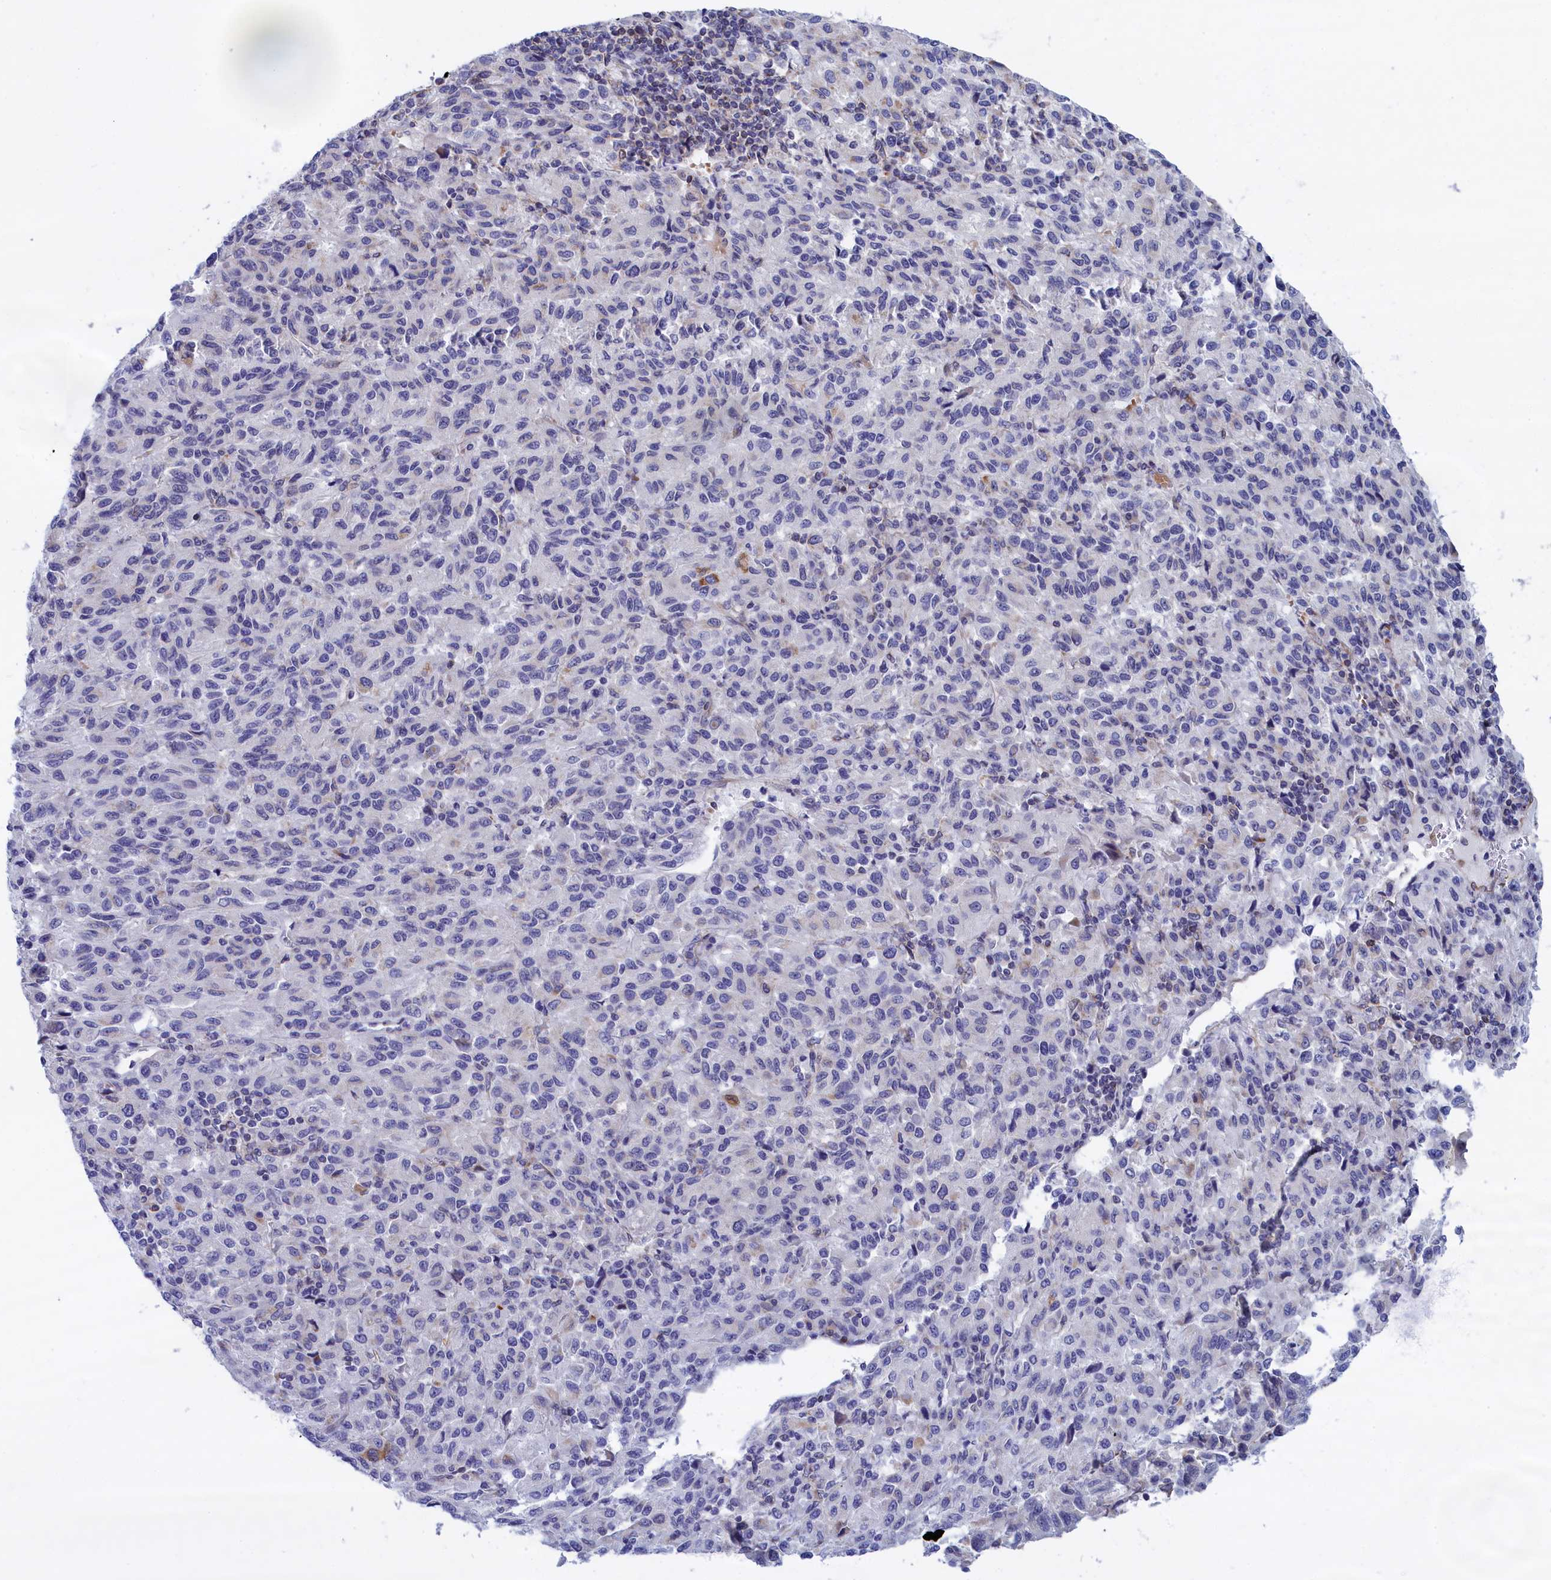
{"staining": {"intensity": "negative", "quantity": "none", "location": "none"}, "tissue": "melanoma", "cell_type": "Tumor cells", "image_type": "cancer", "snomed": [{"axis": "morphology", "description": "Malignant melanoma, Metastatic site"}, {"axis": "topography", "description": "Lung"}], "caption": "A micrograph of melanoma stained for a protein shows no brown staining in tumor cells. (Stains: DAB (3,3'-diaminobenzidine) immunohistochemistry (IHC) with hematoxylin counter stain, Microscopy: brightfield microscopy at high magnification).", "gene": "ABCC12", "patient": {"sex": "male", "age": 64}}